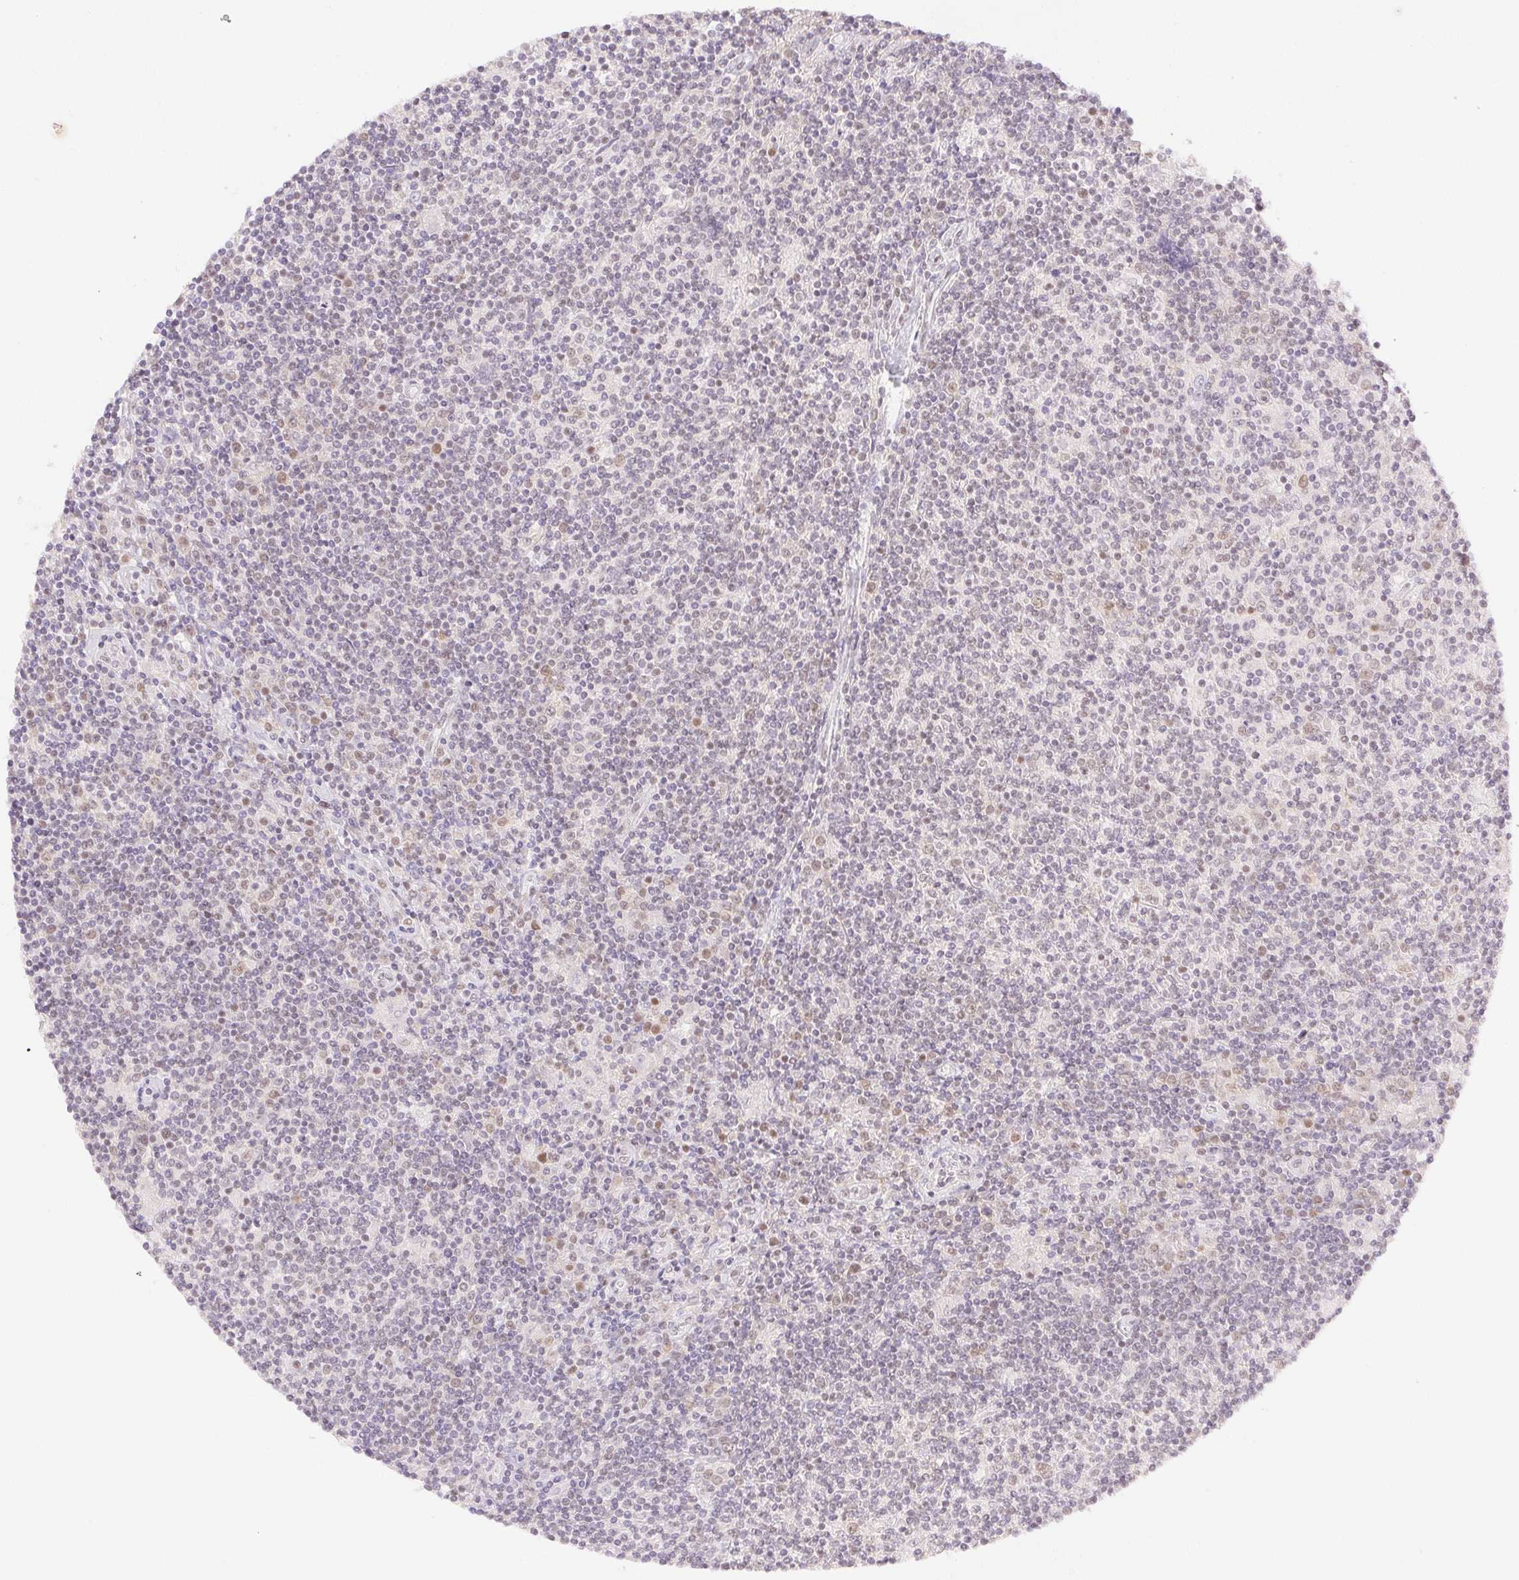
{"staining": {"intensity": "weak", "quantity": "25%-75%", "location": "nuclear"}, "tissue": "lymphoma", "cell_type": "Tumor cells", "image_type": "cancer", "snomed": [{"axis": "morphology", "description": "Hodgkin's disease, NOS"}, {"axis": "topography", "description": "Lymph node"}], "caption": "Hodgkin's disease stained for a protein exhibits weak nuclear positivity in tumor cells. The staining is performed using DAB brown chromogen to label protein expression. The nuclei are counter-stained blue using hematoxylin.", "gene": "H2AZ2", "patient": {"sex": "male", "age": 40}}